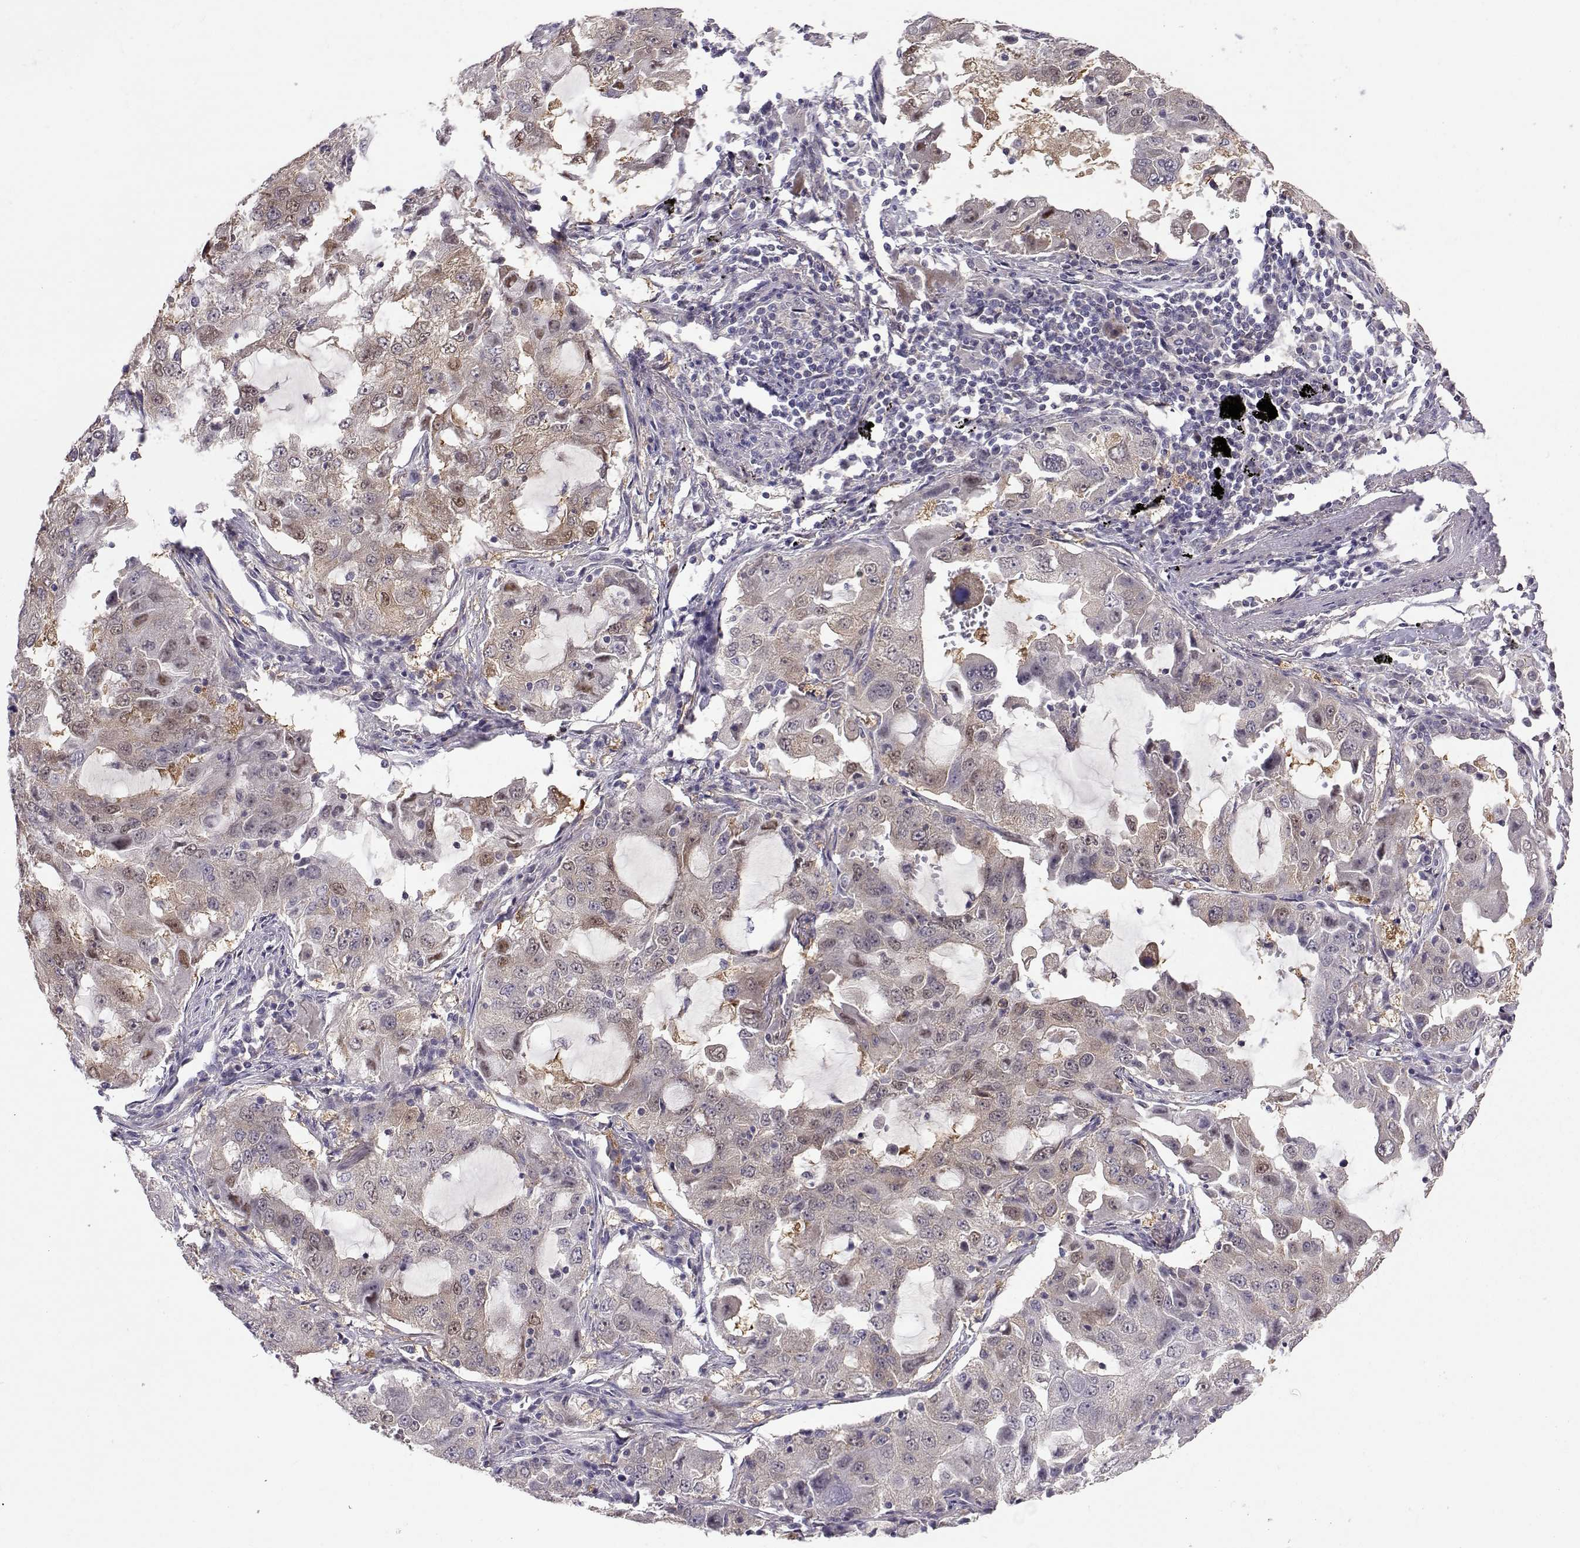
{"staining": {"intensity": "weak", "quantity": "<25%", "location": "cytoplasmic/membranous,nuclear"}, "tissue": "lung cancer", "cell_type": "Tumor cells", "image_type": "cancer", "snomed": [{"axis": "morphology", "description": "Adenocarcinoma, NOS"}, {"axis": "topography", "description": "Lung"}], "caption": "Tumor cells are negative for brown protein staining in lung cancer.", "gene": "NCAM2", "patient": {"sex": "female", "age": 61}}